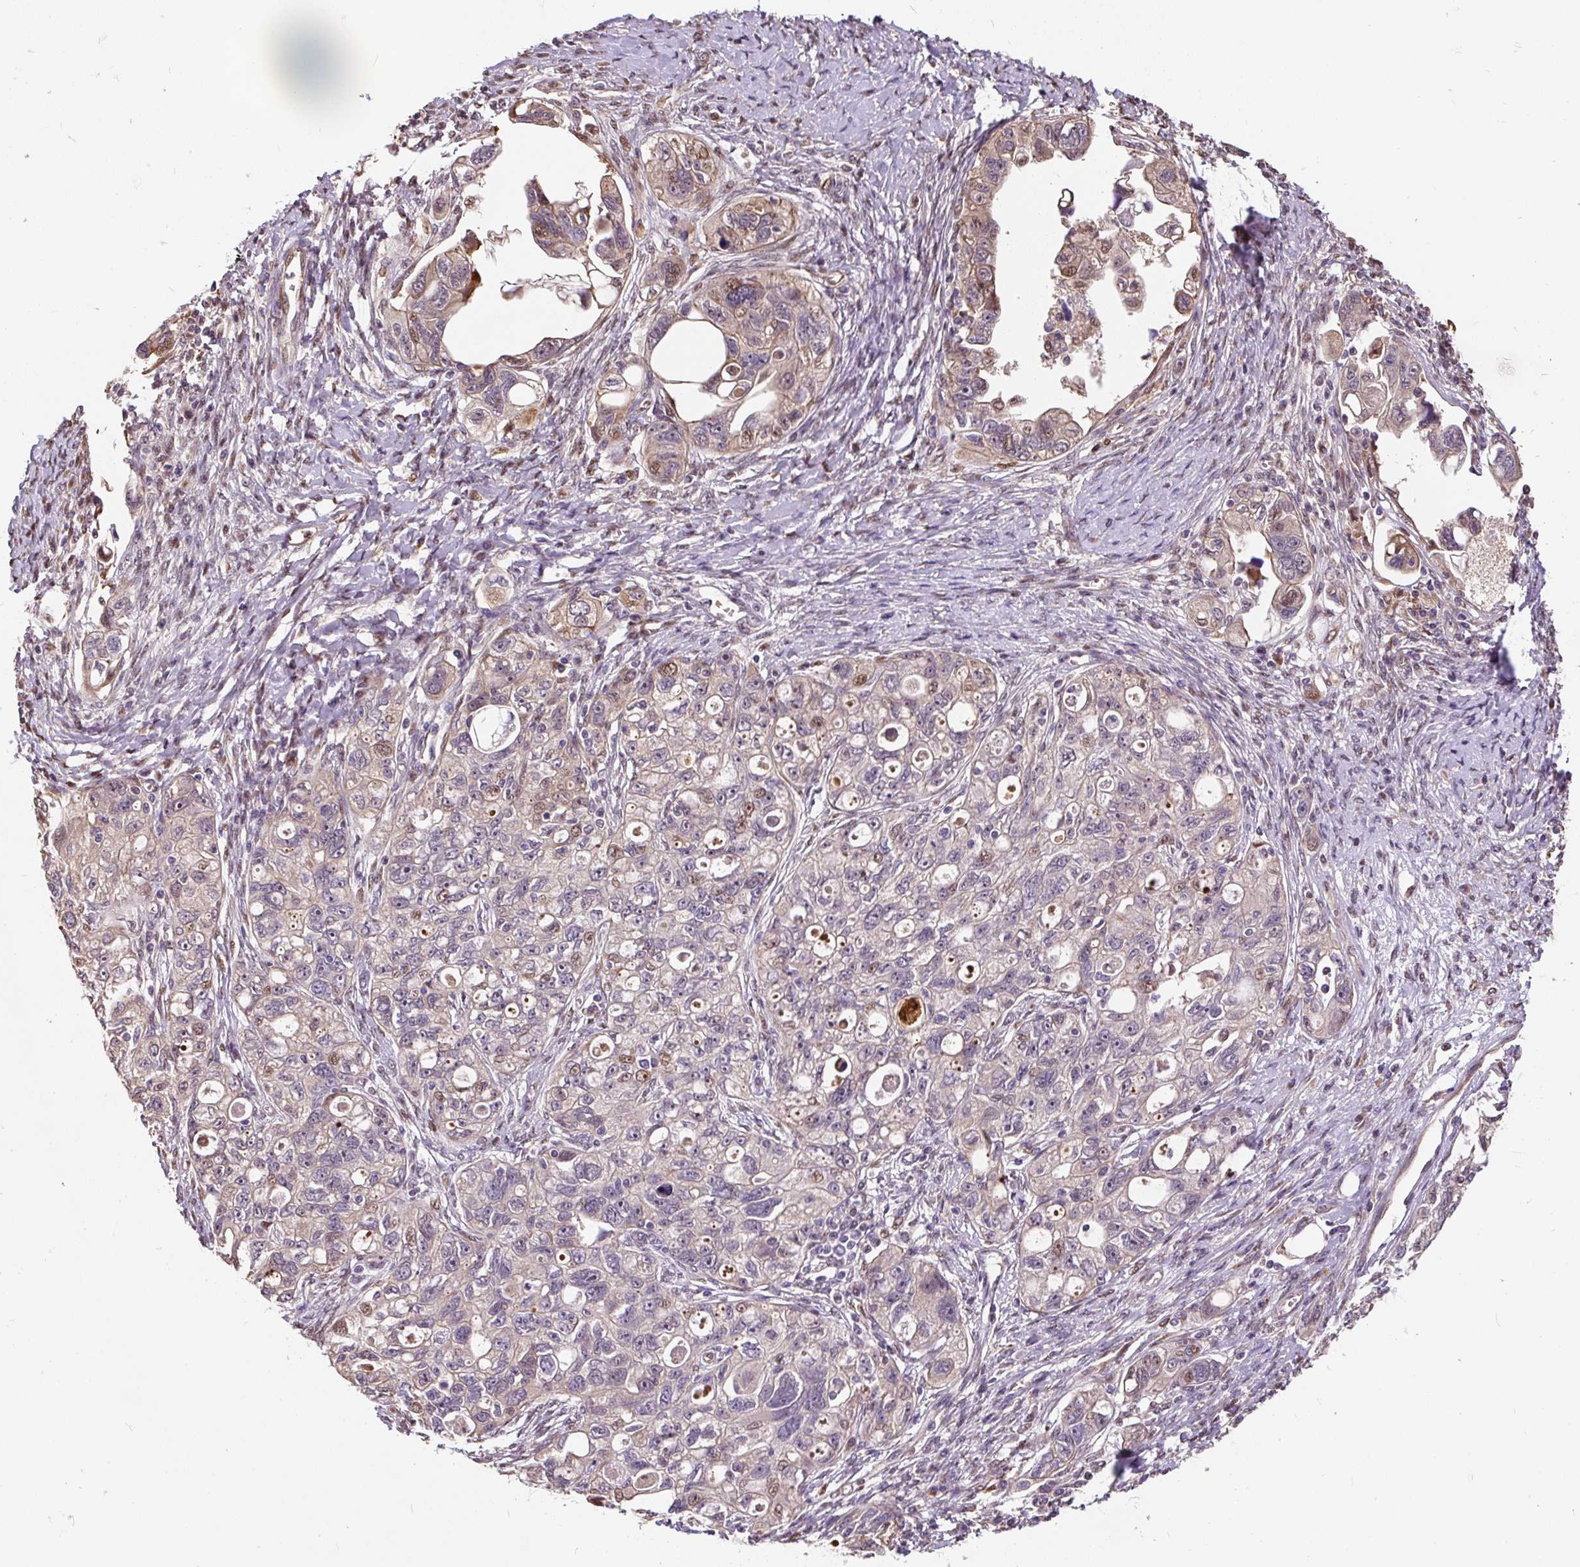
{"staining": {"intensity": "weak", "quantity": "<25%", "location": "nuclear"}, "tissue": "ovarian cancer", "cell_type": "Tumor cells", "image_type": "cancer", "snomed": [{"axis": "morphology", "description": "Carcinoma, NOS"}, {"axis": "morphology", "description": "Cystadenocarcinoma, serous, NOS"}, {"axis": "topography", "description": "Ovary"}], "caption": "The immunohistochemistry (IHC) photomicrograph has no significant staining in tumor cells of ovarian cancer (carcinoma) tissue.", "gene": "PUS7L", "patient": {"sex": "female", "age": 69}}